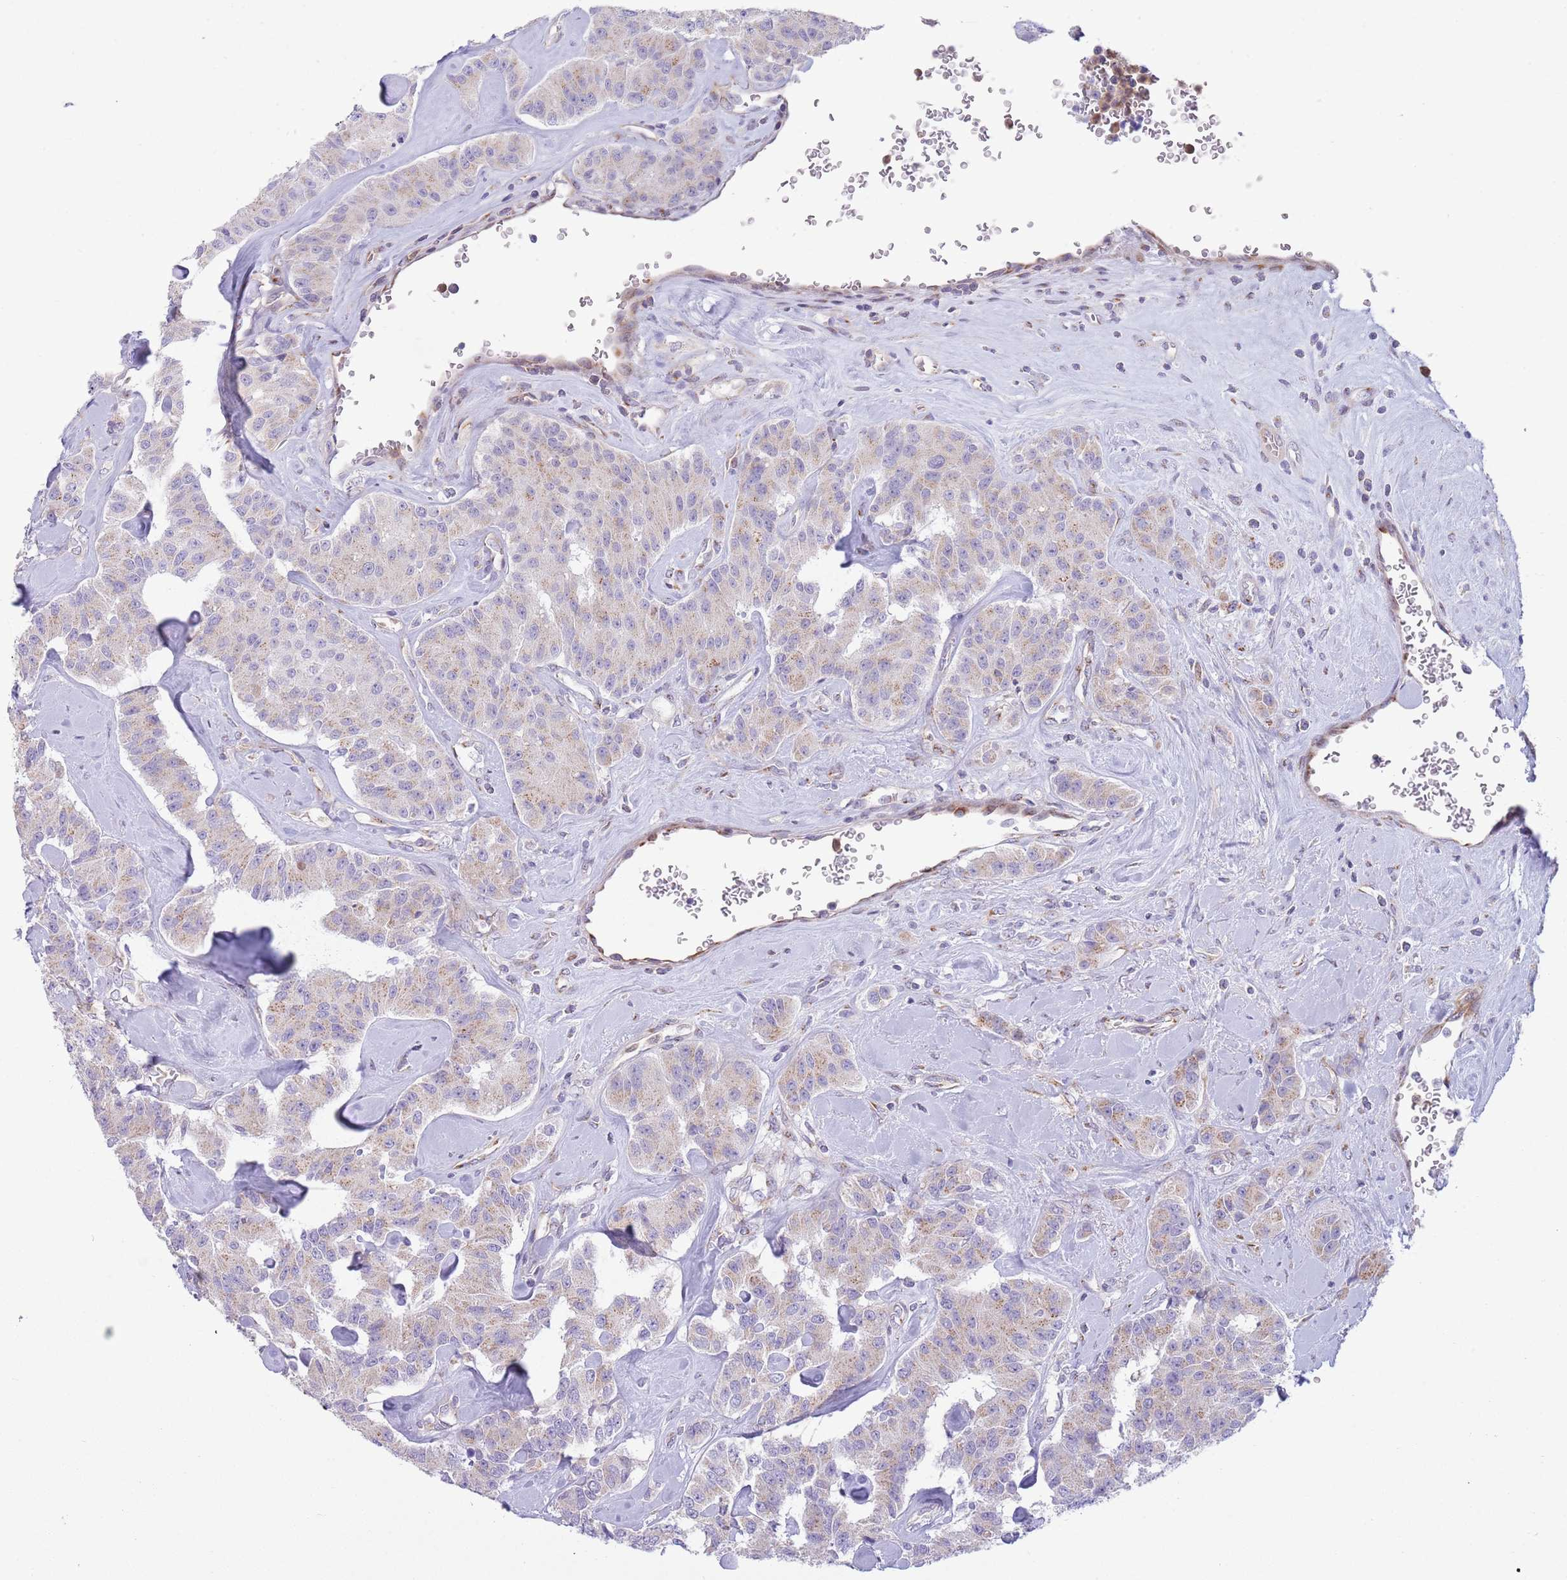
{"staining": {"intensity": "weak", "quantity": ">75%", "location": "cytoplasmic/membranous"}, "tissue": "carcinoid", "cell_type": "Tumor cells", "image_type": "cancer", "snomed": [{"axis": "morphology", "description": "Carcinoid, malignant, NOS"}, {"axis": "topography", "description": "Pancreas"}], "caption": "Immunohistochemistry micrograph of carcinoid (malignant) stained for a protein (brown), which shows low levels of weak cytoplasmic/membranous positivity in approximately >75% of tumor cells.", "gene": "C20orf96", "patient": {"sex": "male", "age": 41}}